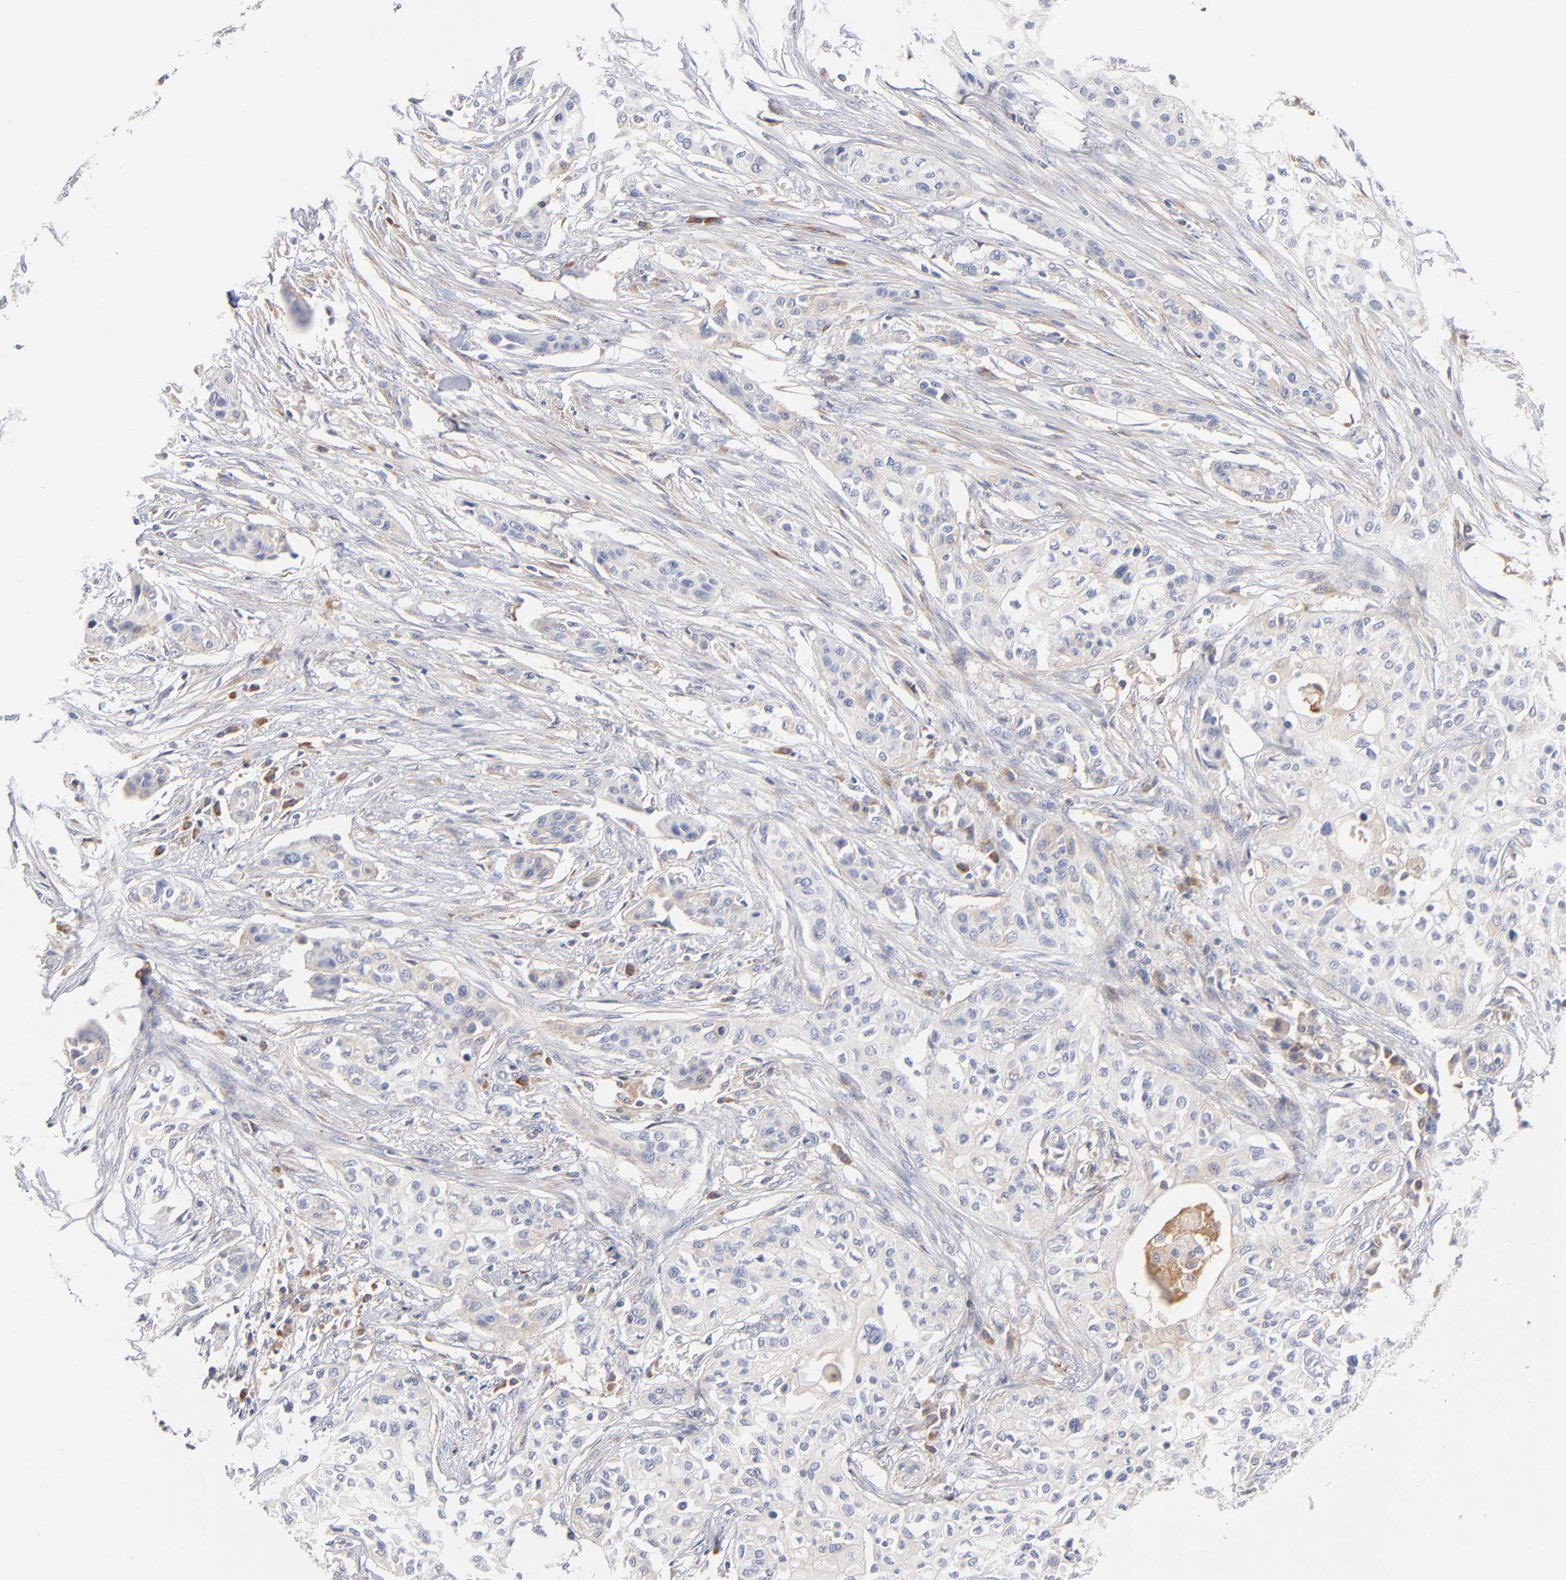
{"staining": {"intensity": "negative", "quantity": "none", "location": "none"}, "tissue": "urothelial cancer", "cell_type": "Tumor cells", "image_type": "cancer", "snomed": [{"axis": "morphology", "description": "Urothelial carcinoma, High grade"}, {"axis": "topography", "description": "Urinary bladder"}], "caption": "DAB immunohistochemical staining of human urothelial cancer reveals no significant expression in tumor cells.", "gene": "F12", "patient": {"sex": "male", "age": 74}}